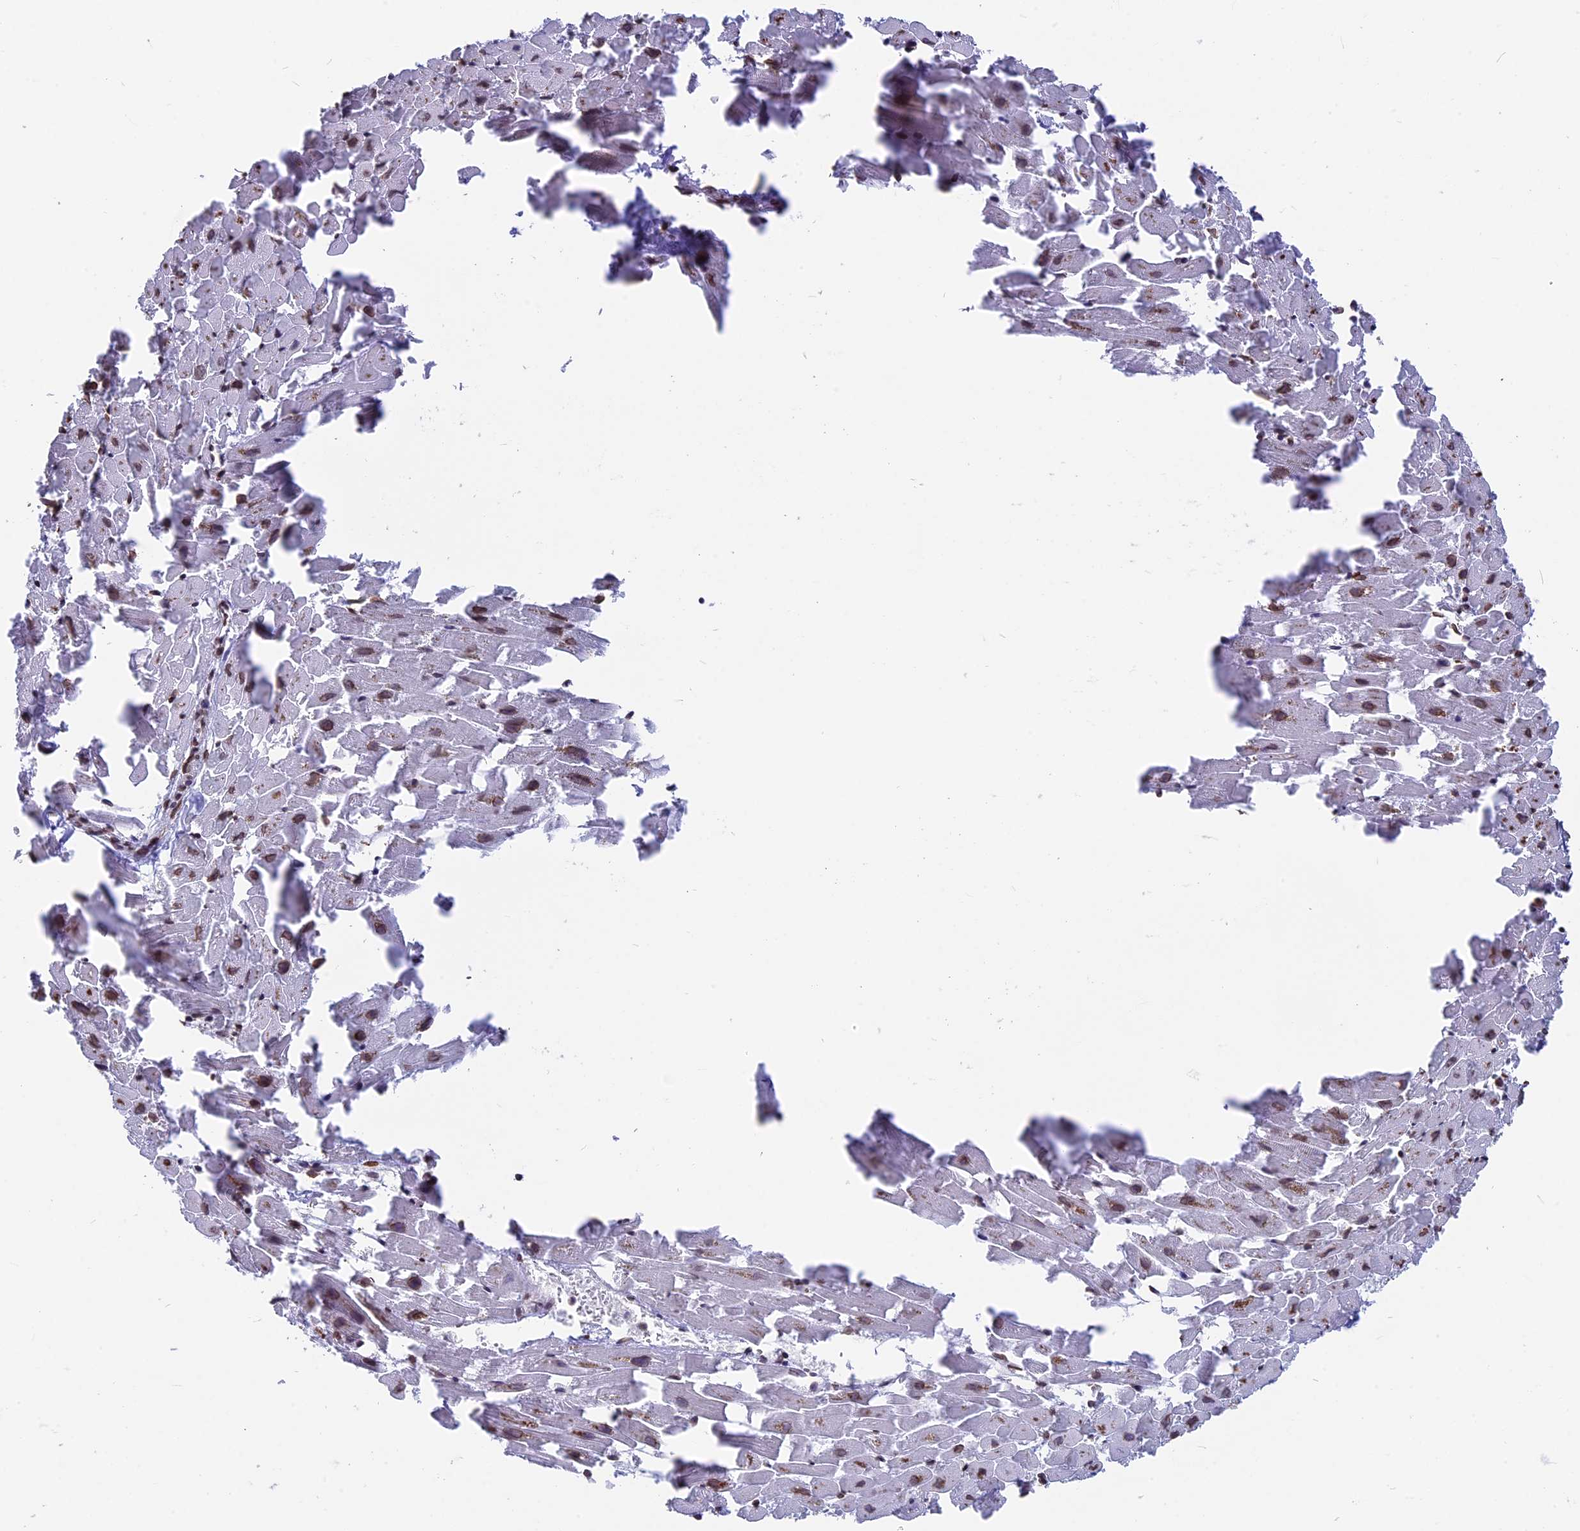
{"staining": {"intensity": "moderate", "quantity": ">75%", "location": "cytoplasmic/membranous,nuclear"}, "tissue": "heart muscle", "cell_type": "Cardiomyocytes", "image_type": "normal", "snomed": [{"axis": "morphology", "description": "Normal tissue, NOS"}, {"axis": "topography", "description": "Heart"}], "caption": "Immunohistochemistry (IHC) (DAB) staining of unremarkable heart muscle exhibits moderate cytoplasmic/membranous,nuclear protein expression in approximately >75% of cardiomyocytes.", "gene": "PTCHD4", "patient": {"sex": "female", "age": 64}}